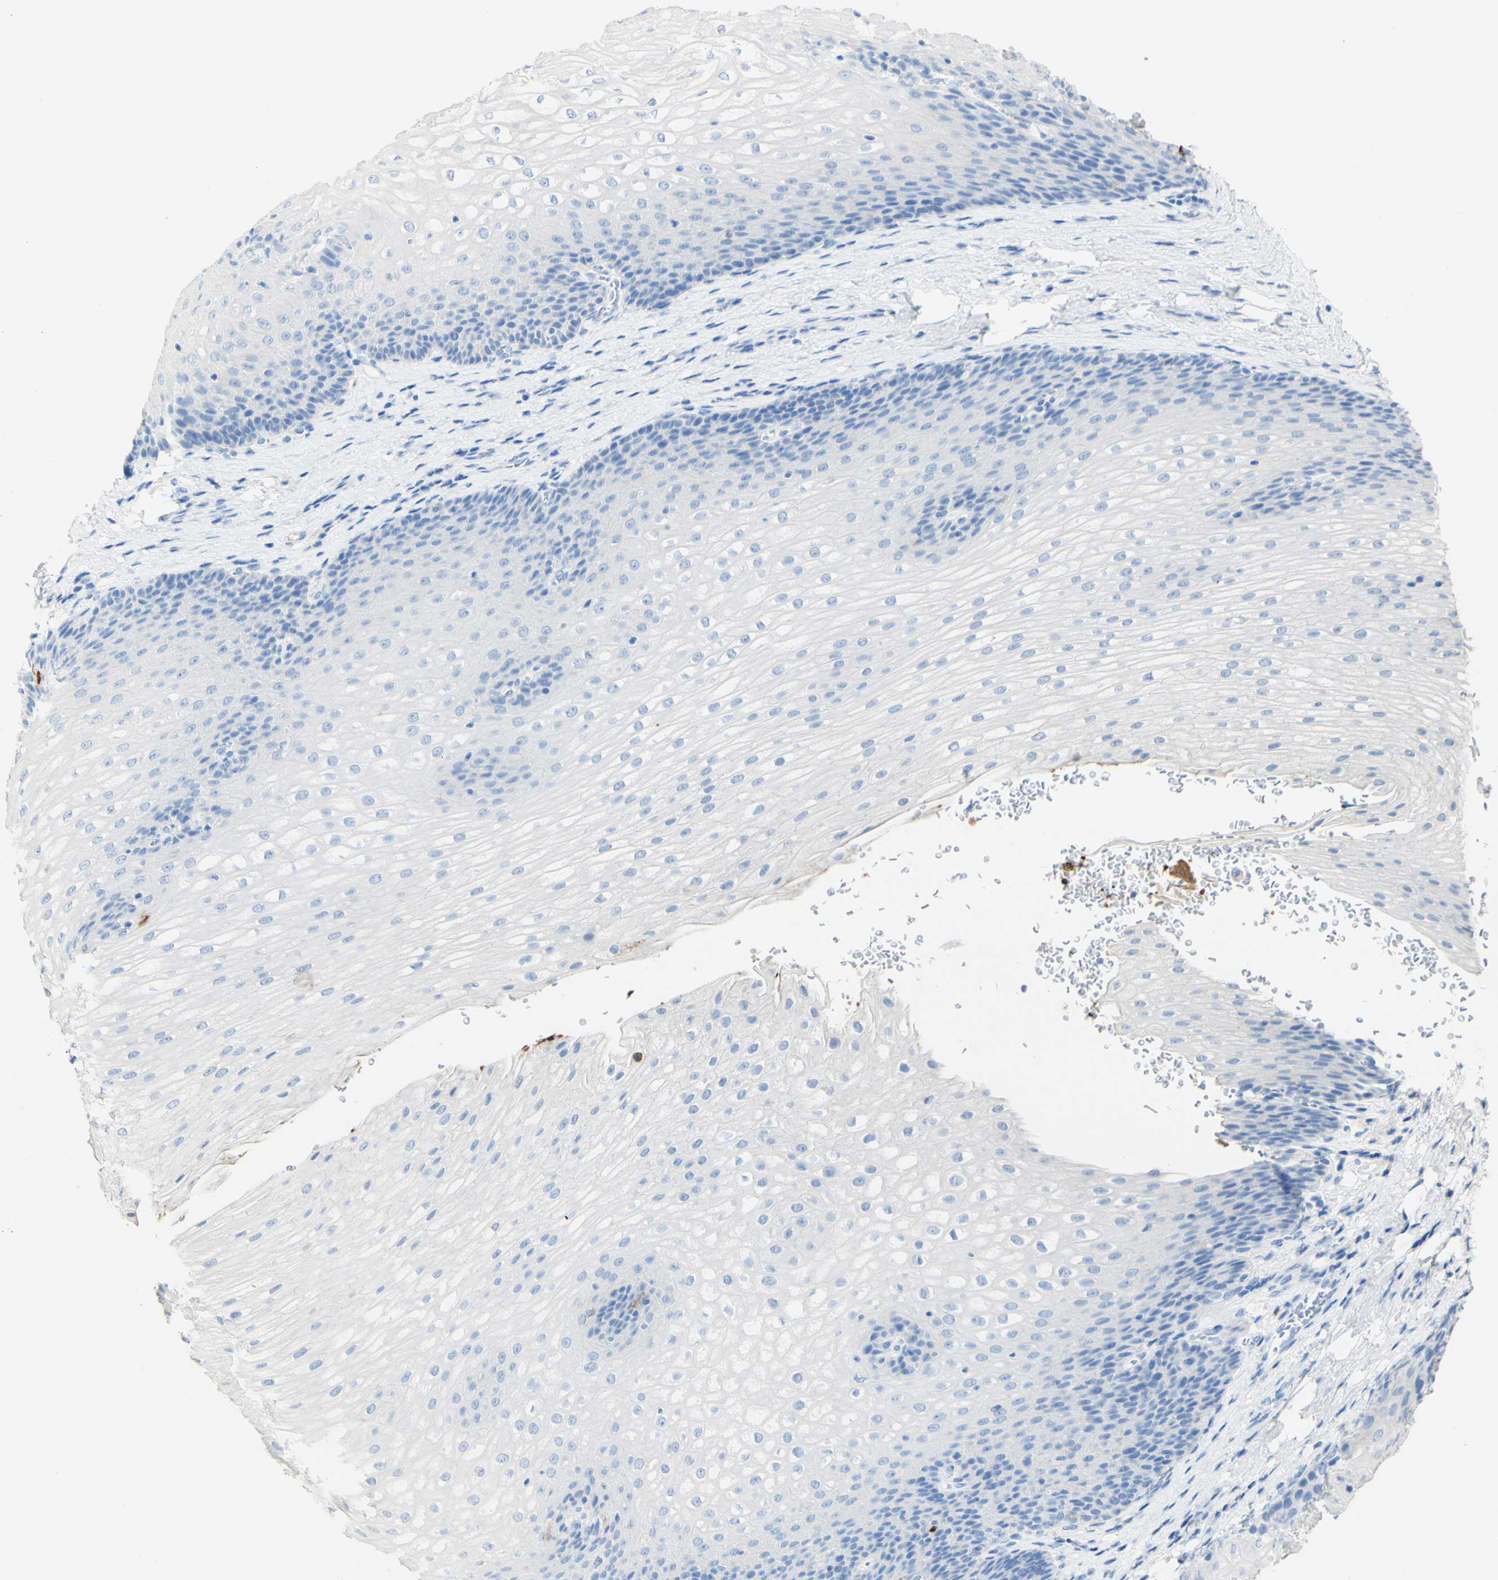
{"staining": {"intensity": "negative", "quantity": "none", "location": "none"}, "tissue": "esophagus", "cell_type": "Squamous epithelial cells", "image_type": "normal", "snomed": [{"axis": "morphology", "description": "Normal tissue, NOS"}, {"axis": "topography", "description": "Esophagus"}], "caption": "The immunohistochemistry (IHC) photomicrograph has no significant staining in squamous epithelial cells of esophagus.", "gene": "PIGR", "patient": {"sex": "male", "age": 48}}